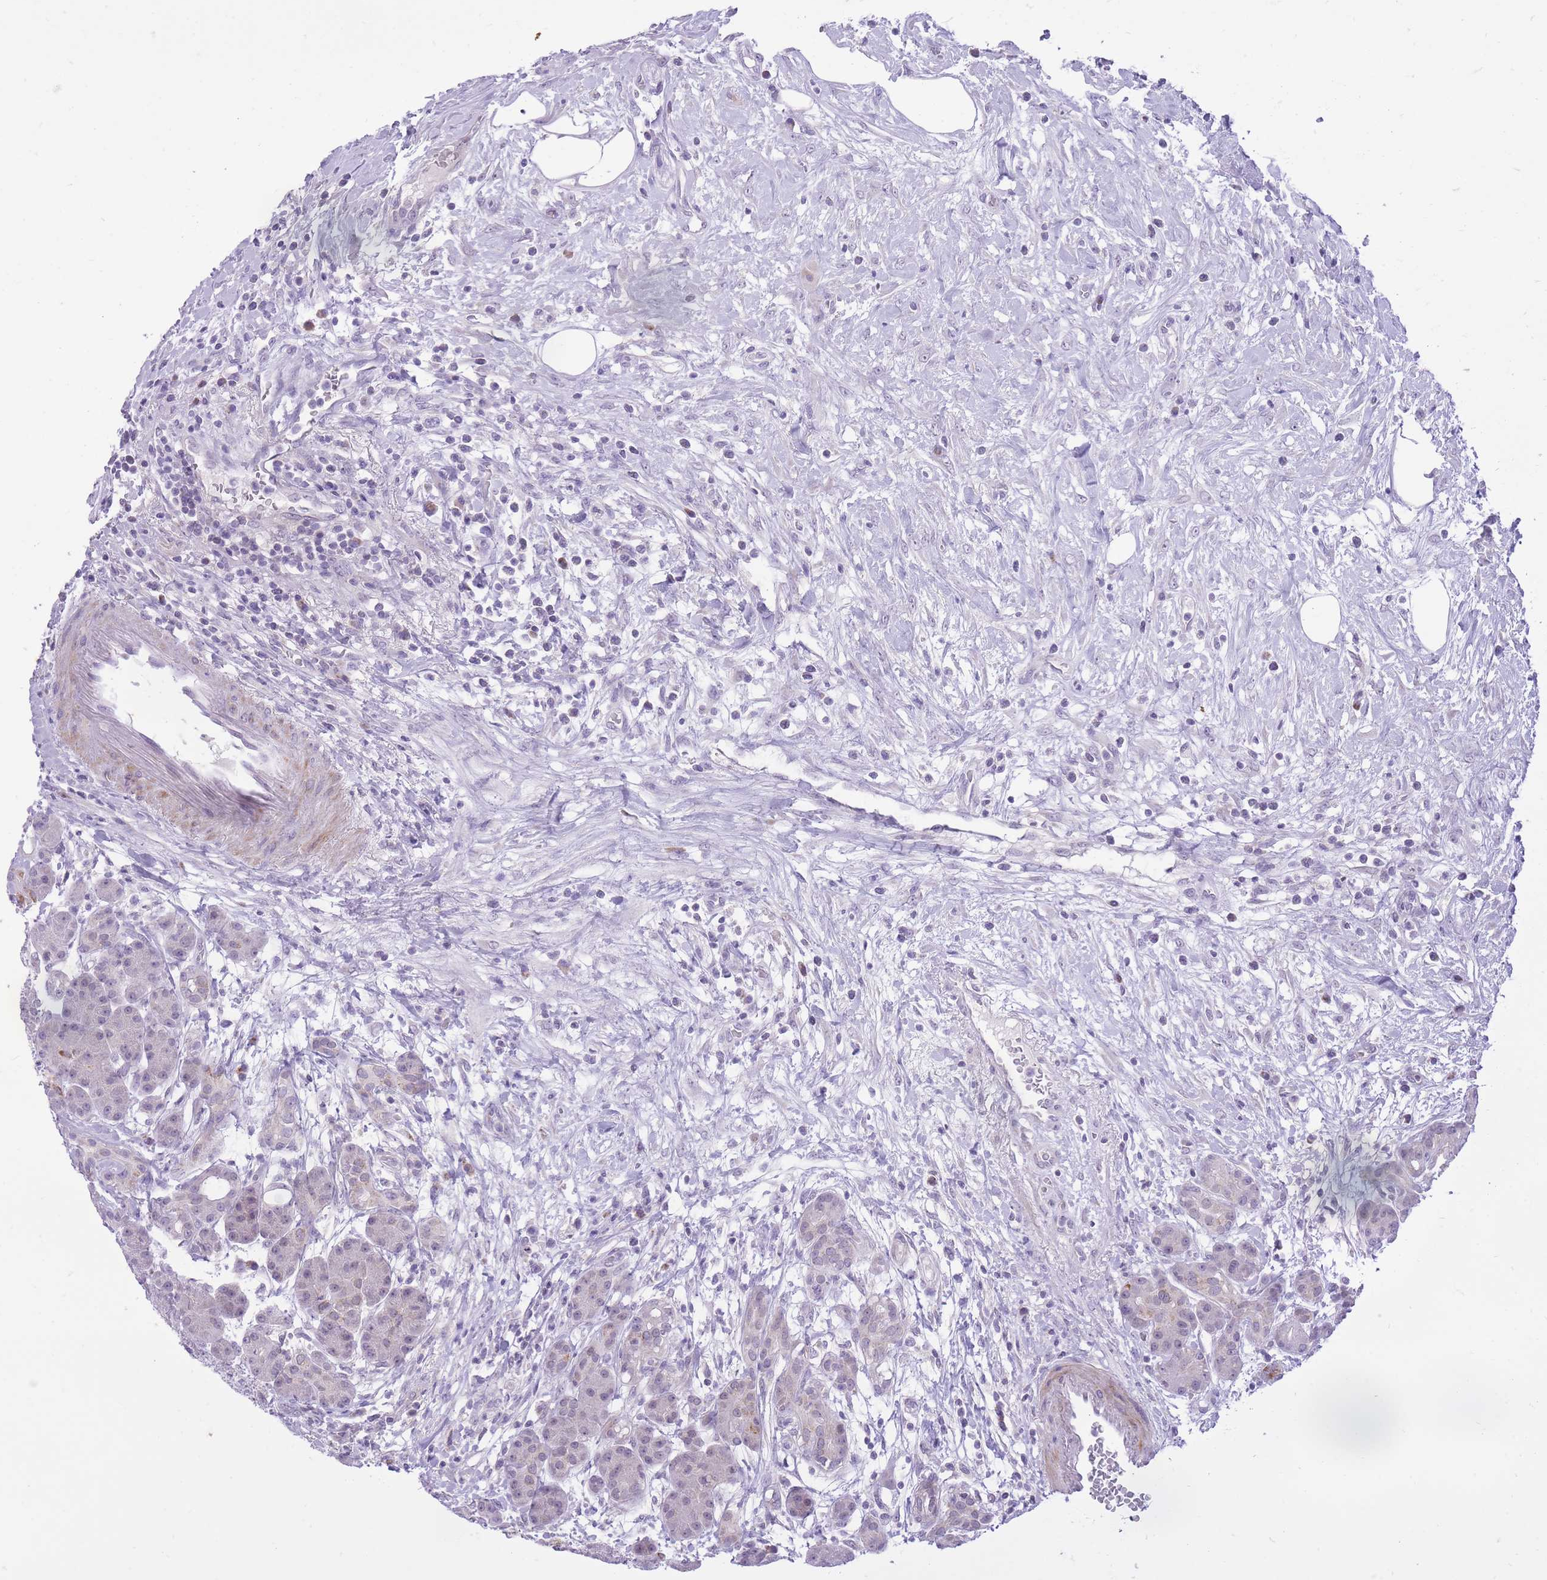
{"staining": {"intensity": "strong", "quantity": "<25%", "location": "cytoplasmic/membranous"}, "tissue": "pancreas", "cell_type": "Exocrine glandular cells", "image_type": "normal", "snomed": [{"axis": "morphology", "description": "Normal tissue, NOS"}, {"axis": "topography", "description": "Pancreas"}], "caption": "This histopathology image displays benign pancreas stained with immunohistochemistry (IHC) to label a protein in brown. The cytoplasmic/membranous of exocrine glandular cells show strong positivity for the protein. Nuclei are counter-stained blue.", "gene": "DENND2D", "patient": {"sex": "male", "age": 63}}